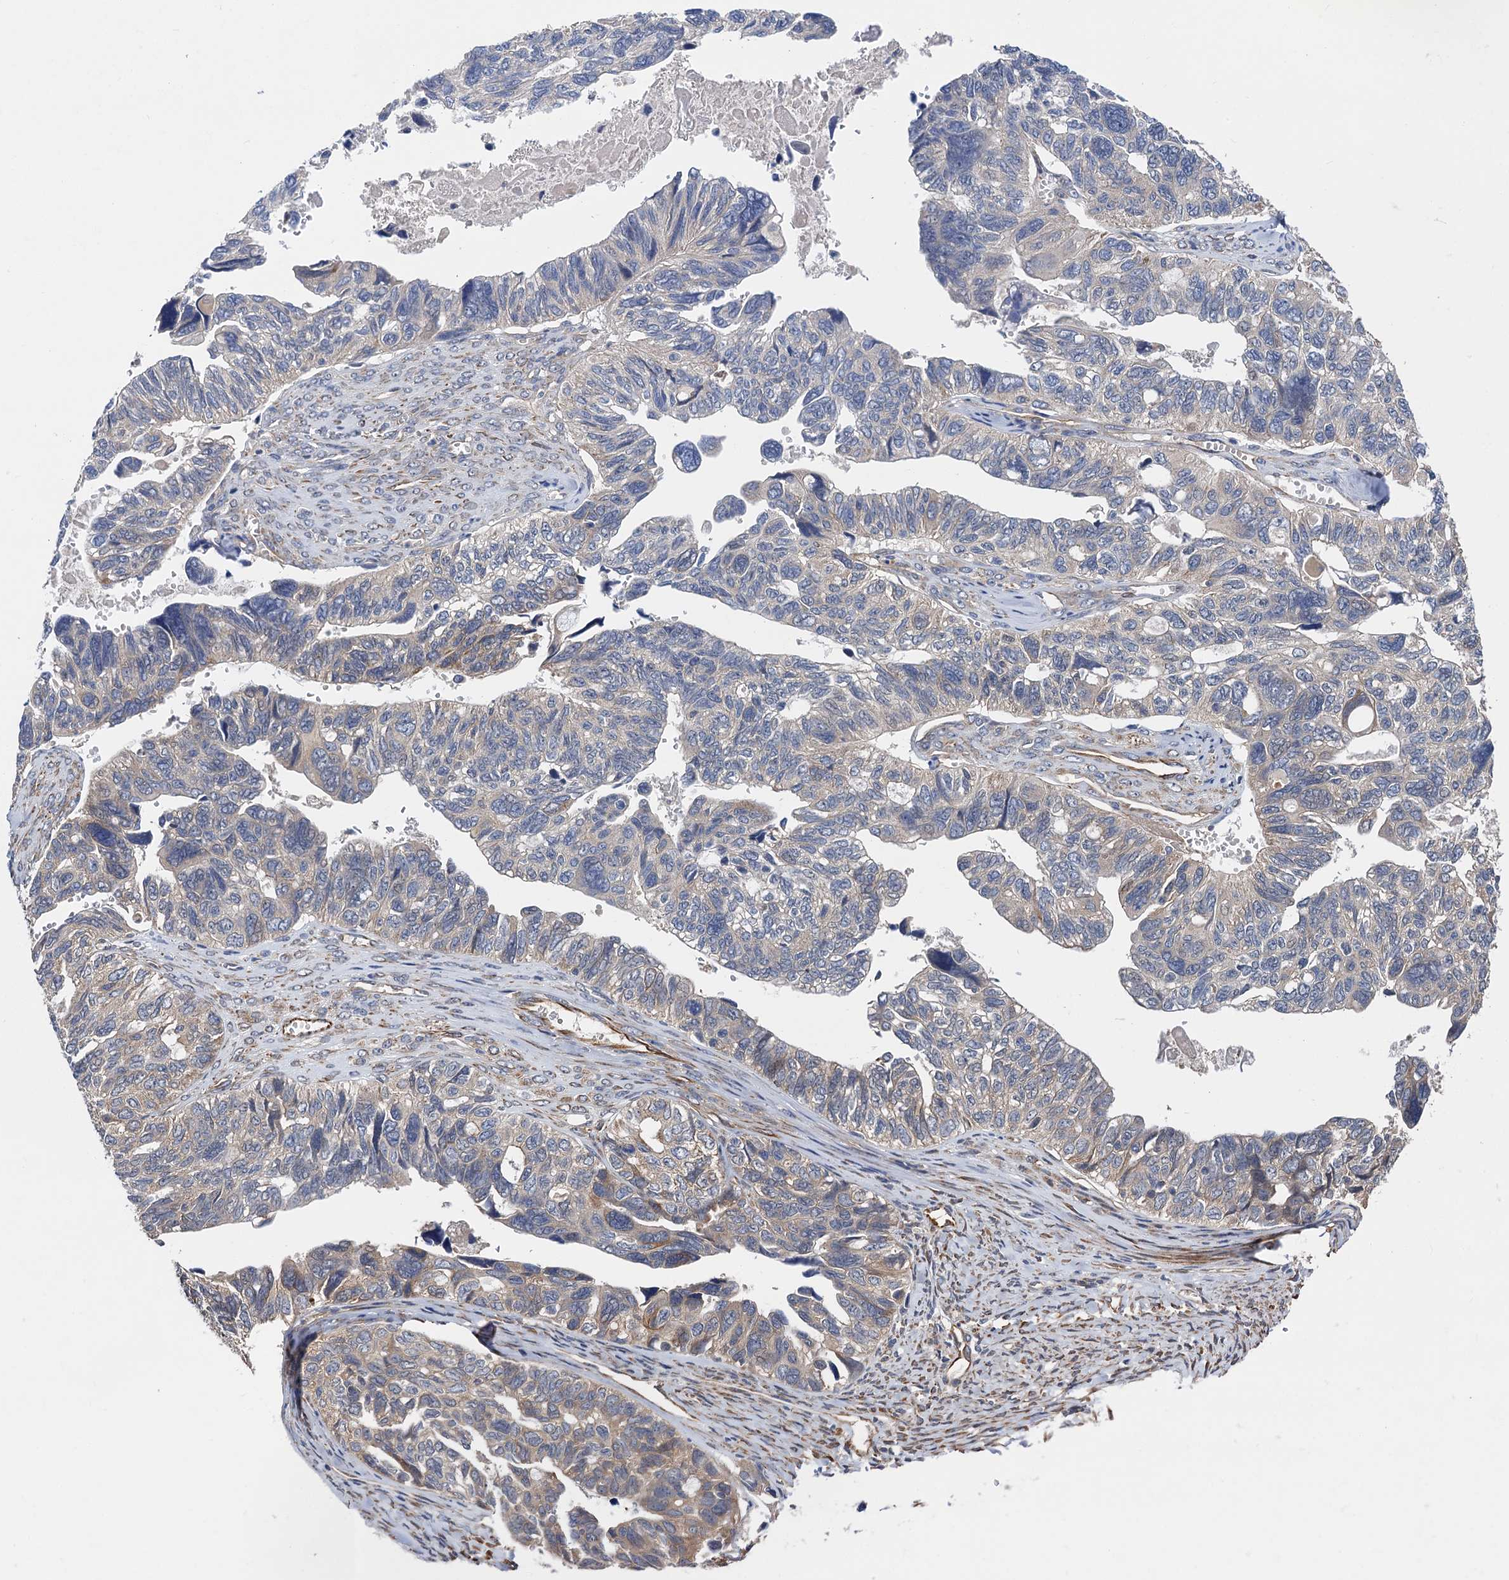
{"staining": {"intensity": "weak", "quantity": "<25%", "location": "cytoplasmic/membranous"}, "tissue": "ovarian cancer", "cell_type": "Tumor cells", "image_type": "cancer", "snomed": [{"axis": "morphology", "description": "Cystadenocarcinoma, serous, NOS"}, {"axis": "topography", "description": "Ovary"}], "caption": "Immunohistochemistry of human serous cystadenocarcinoma (ovarian) demonstrates no expression in tumor cells.", "gene": "PJA2", "patient": {"sex": "female", "age": 79}}